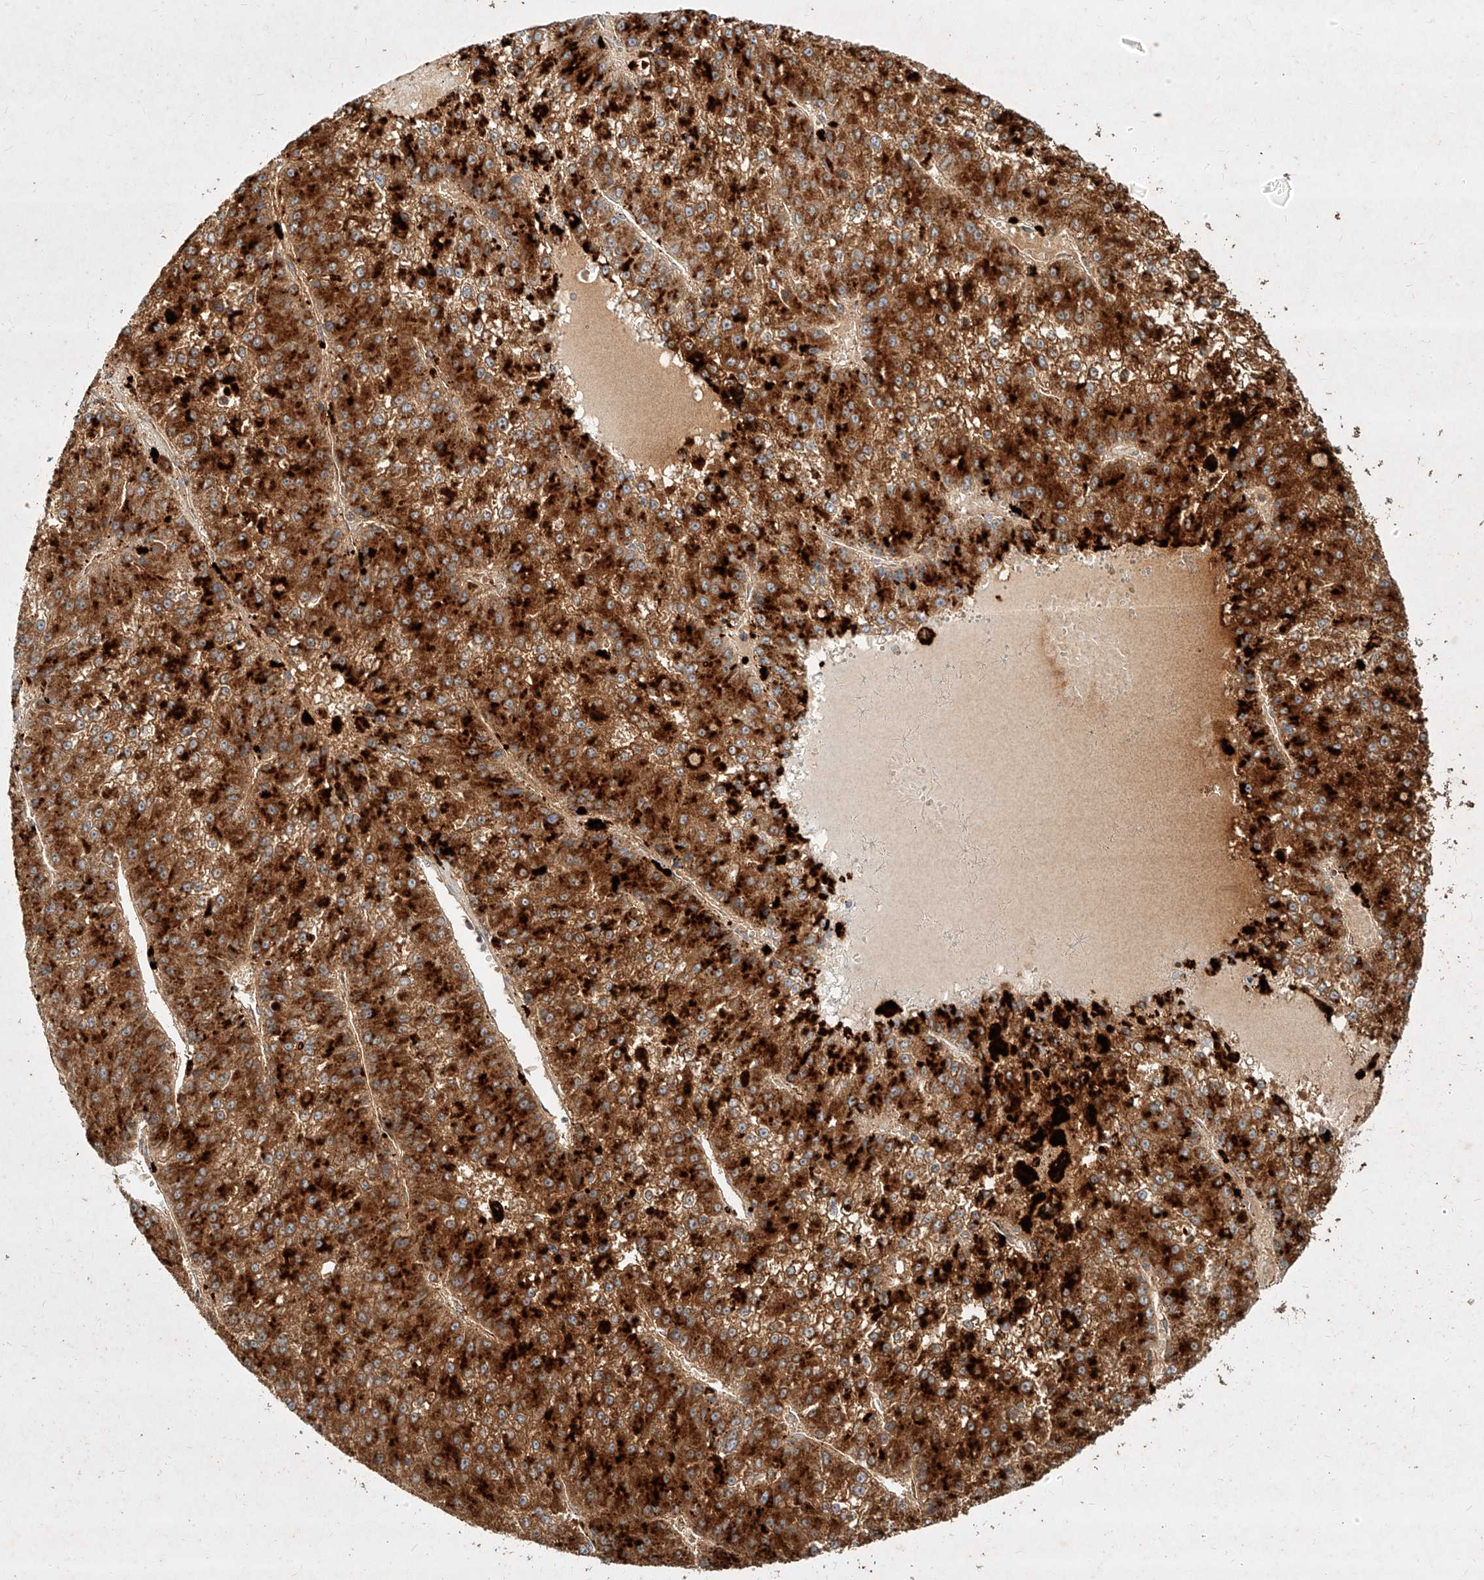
{"staining": {"intensity": "strong", "quantity": ">75%", "location": "cytoplasmic/membranous"}, "tissue": "liver cancer", "cell_type": "Tumor cells", "image_type": "cancer", "snomed": [{"axis": "morphology", "description": "Carcinoma, Hepatocellular, NOS"}, {"axis": "topography", "description": "Liver"}], "caption": "Hepatocellular carcinoma (liver) stained with DAB IHC reveals high levels of strong cytoplasmic/membranous staining in about >75% of tumor cells.", "gene": "MTX2", "patient": {"sex": "female", "age": 73}}